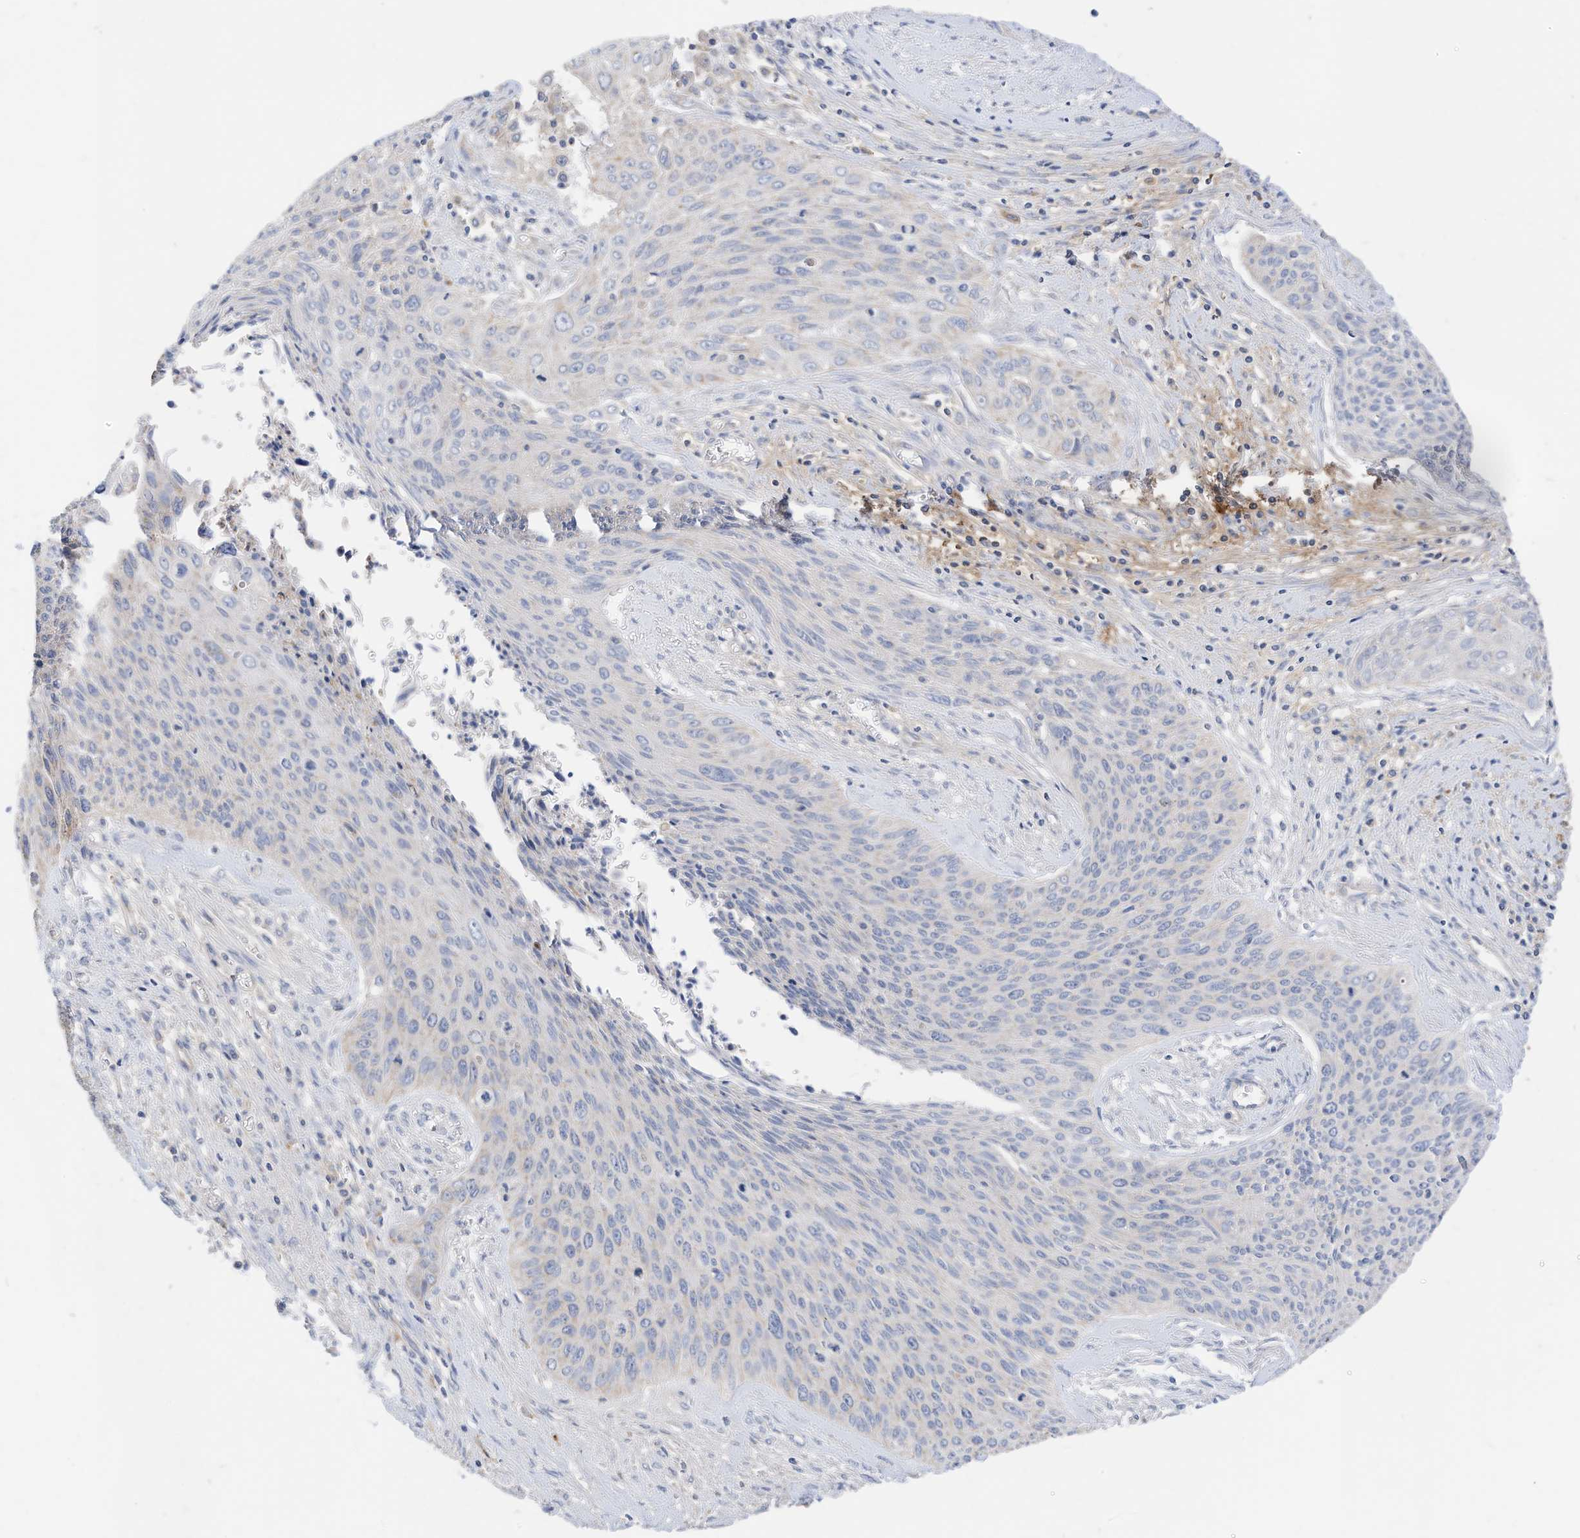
{"staining": {"intensity": "negative", "quantity": "none", "location": "none"}, "tissue": "cervical cancer", "cell_type": "Tumor cells", "image_type": "cancer", "snomed": [{"axis": "morphology", "description": "Squamous cell carcinoma, NOS"}, {"axis": "topography", "description": "Cervix"}], "caption": "High magnification brightfield microscopy of cervical cancer (squamous cell carcinoma) stained with DAB (brown) and counterstained with hematoxylin (blue): tumor cells show no significant positivity. The staining is performed using DAB (3,3'-diaminobenzidine) brown chromogen with nuclei counter-stained in using hematoxylin.", "gene": "RHOH", "patient": {"sex": "female", "age": 55}}